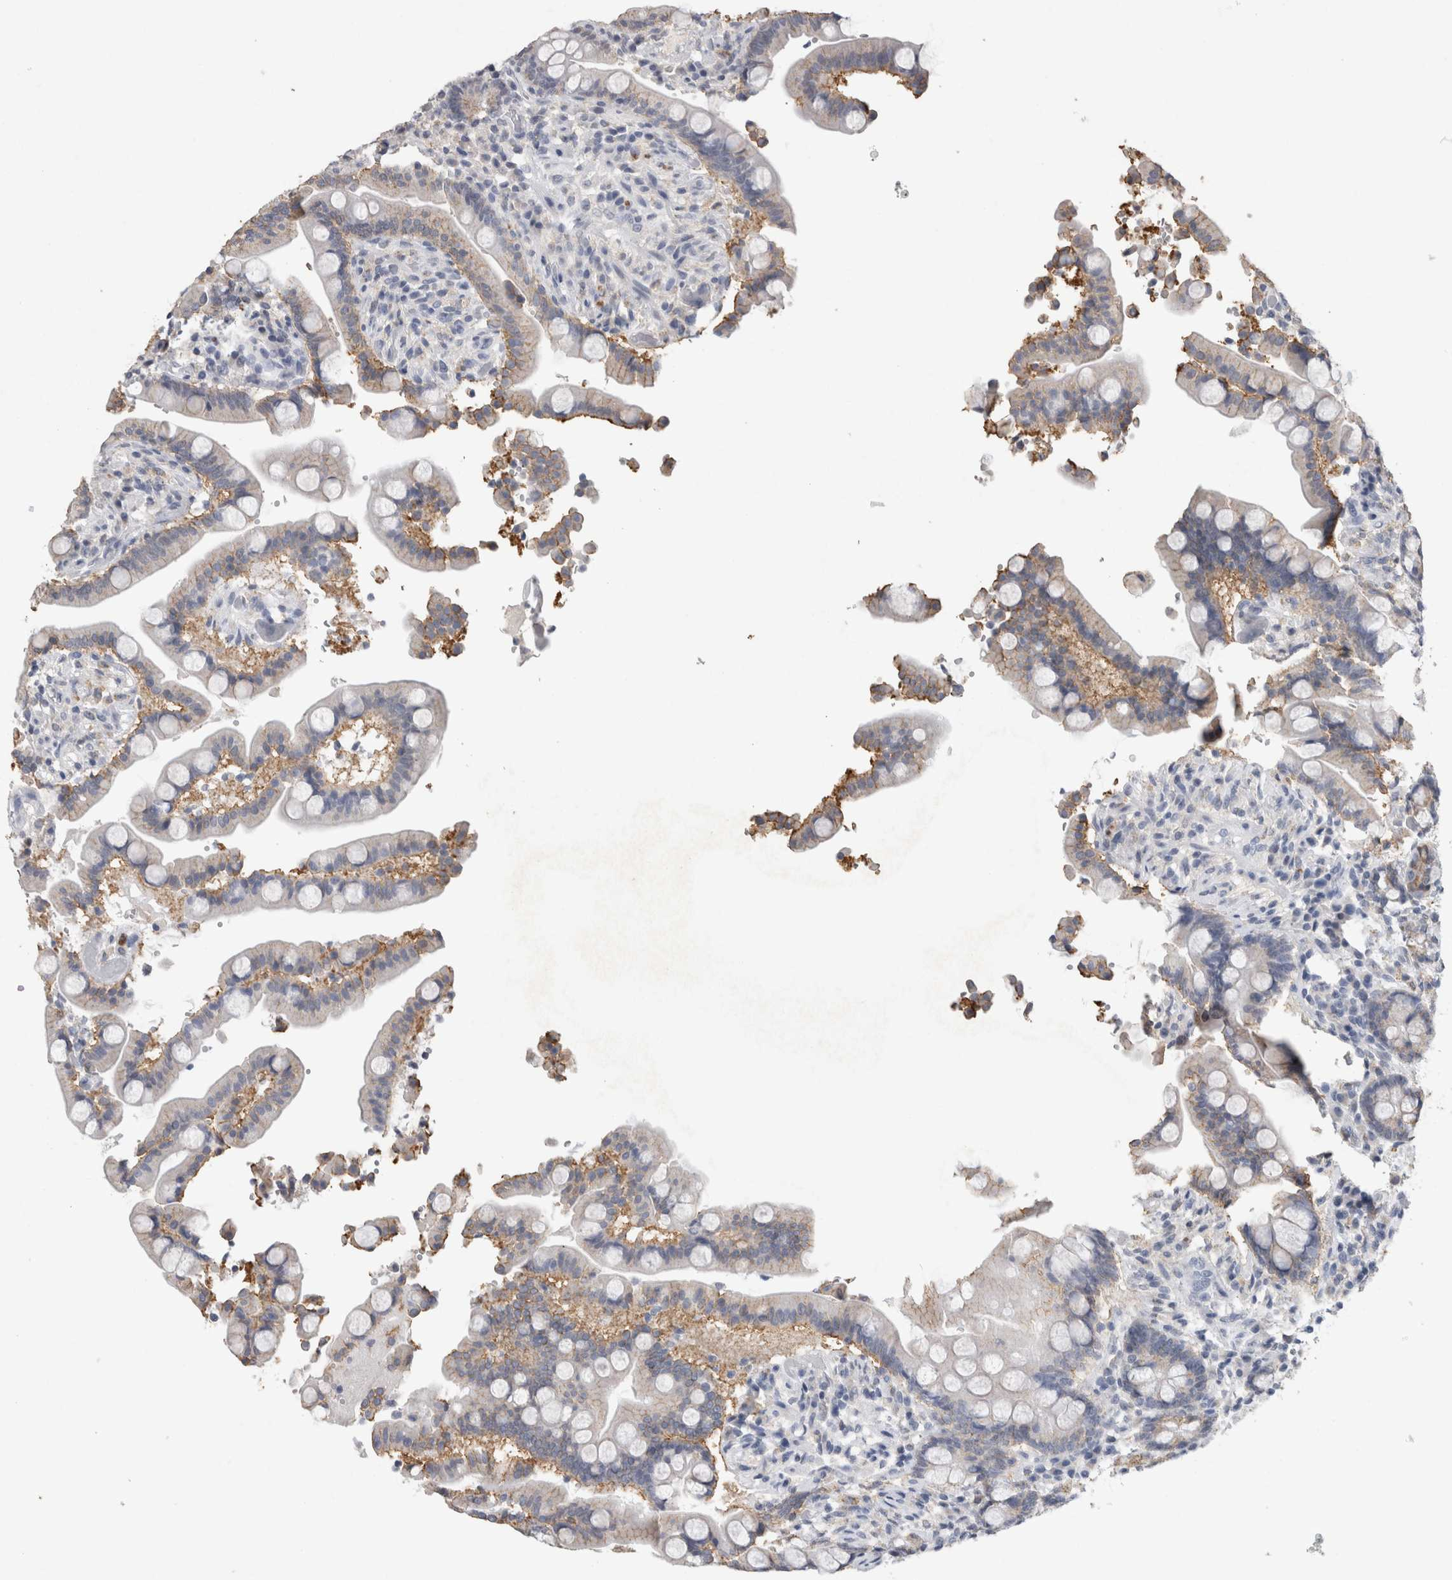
{"staining": {"intensity": "negative", "quantity": "none", "location": "none"}, "tissue": "colon", "cell_type": "Endothelial cells", "image_type": "normal", "snomed": [{"axis": "morphology", "description": "Normal tissue, NOS"}, {"axis": "topography", "description": "Colon"}], "caption": "IHC histopathology image of benign colon stained for a protein (brown), which exhibits no expression in endothelial cells. The staining is performed using DAB brown chromogen with nuclei counter-stained in using hematoxylin.", "gene": "CNTFR", "patient": {"sex": "male", "age": 73}}